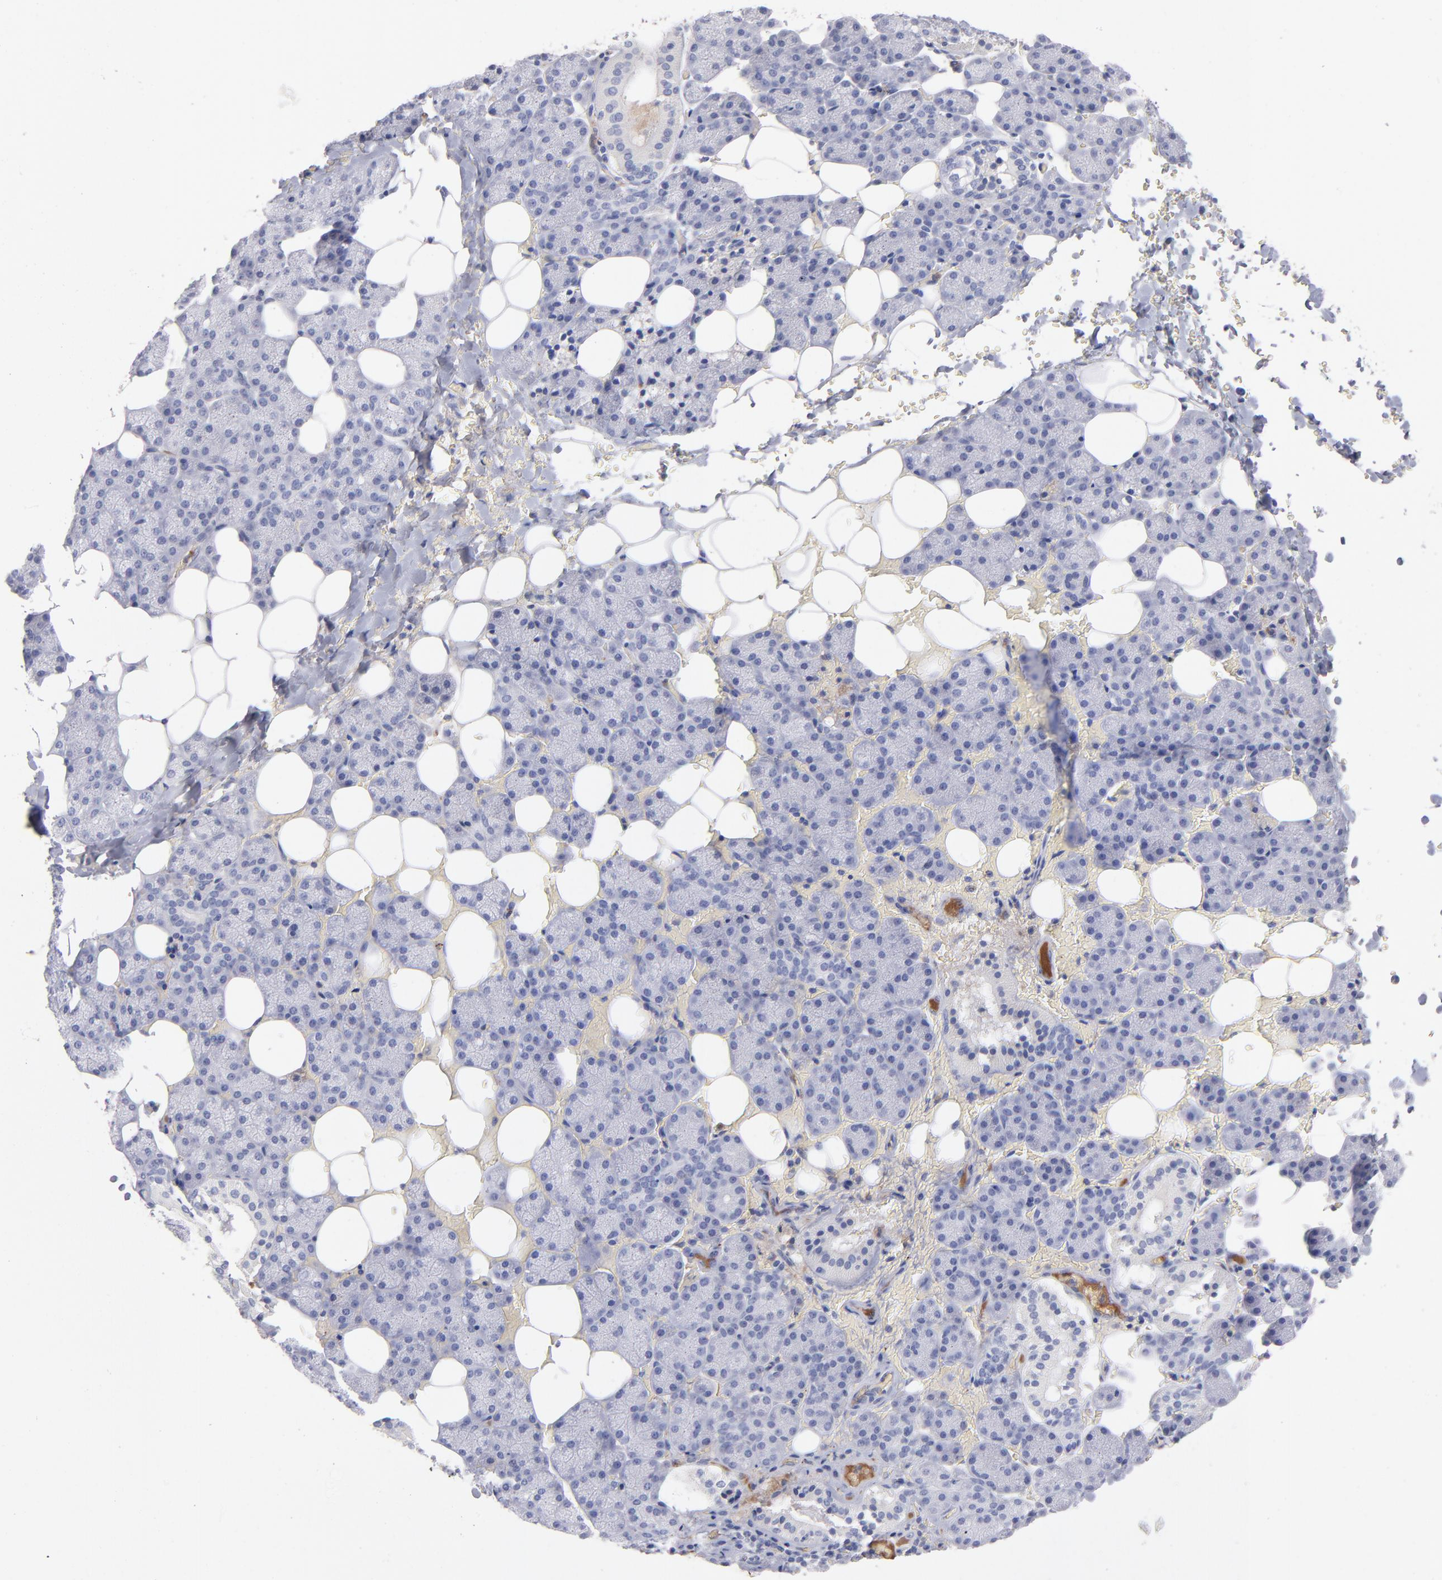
{"staining": {"intensity": "negative", "quantity": "none", "location": "none"}, "tissue": "salivary gland", "cell_type": "Glandular cells", "image_type": "normal", "snomed": [{"axis": "morphology", "description": "Normal tissue, NOS"}, {"axis": "topography", "description": "Lymph node"}, {"axis": "topography", "description": "Salivary gland"}], "caption": "This photomicrograph is of benign salivary gland stained with IHC to label a protein in brown with the nuclei are counter-stained blue. There is no positivity in glandular cells.", "gene": "HP", "patient": {"sex": "male", "age": 8}}